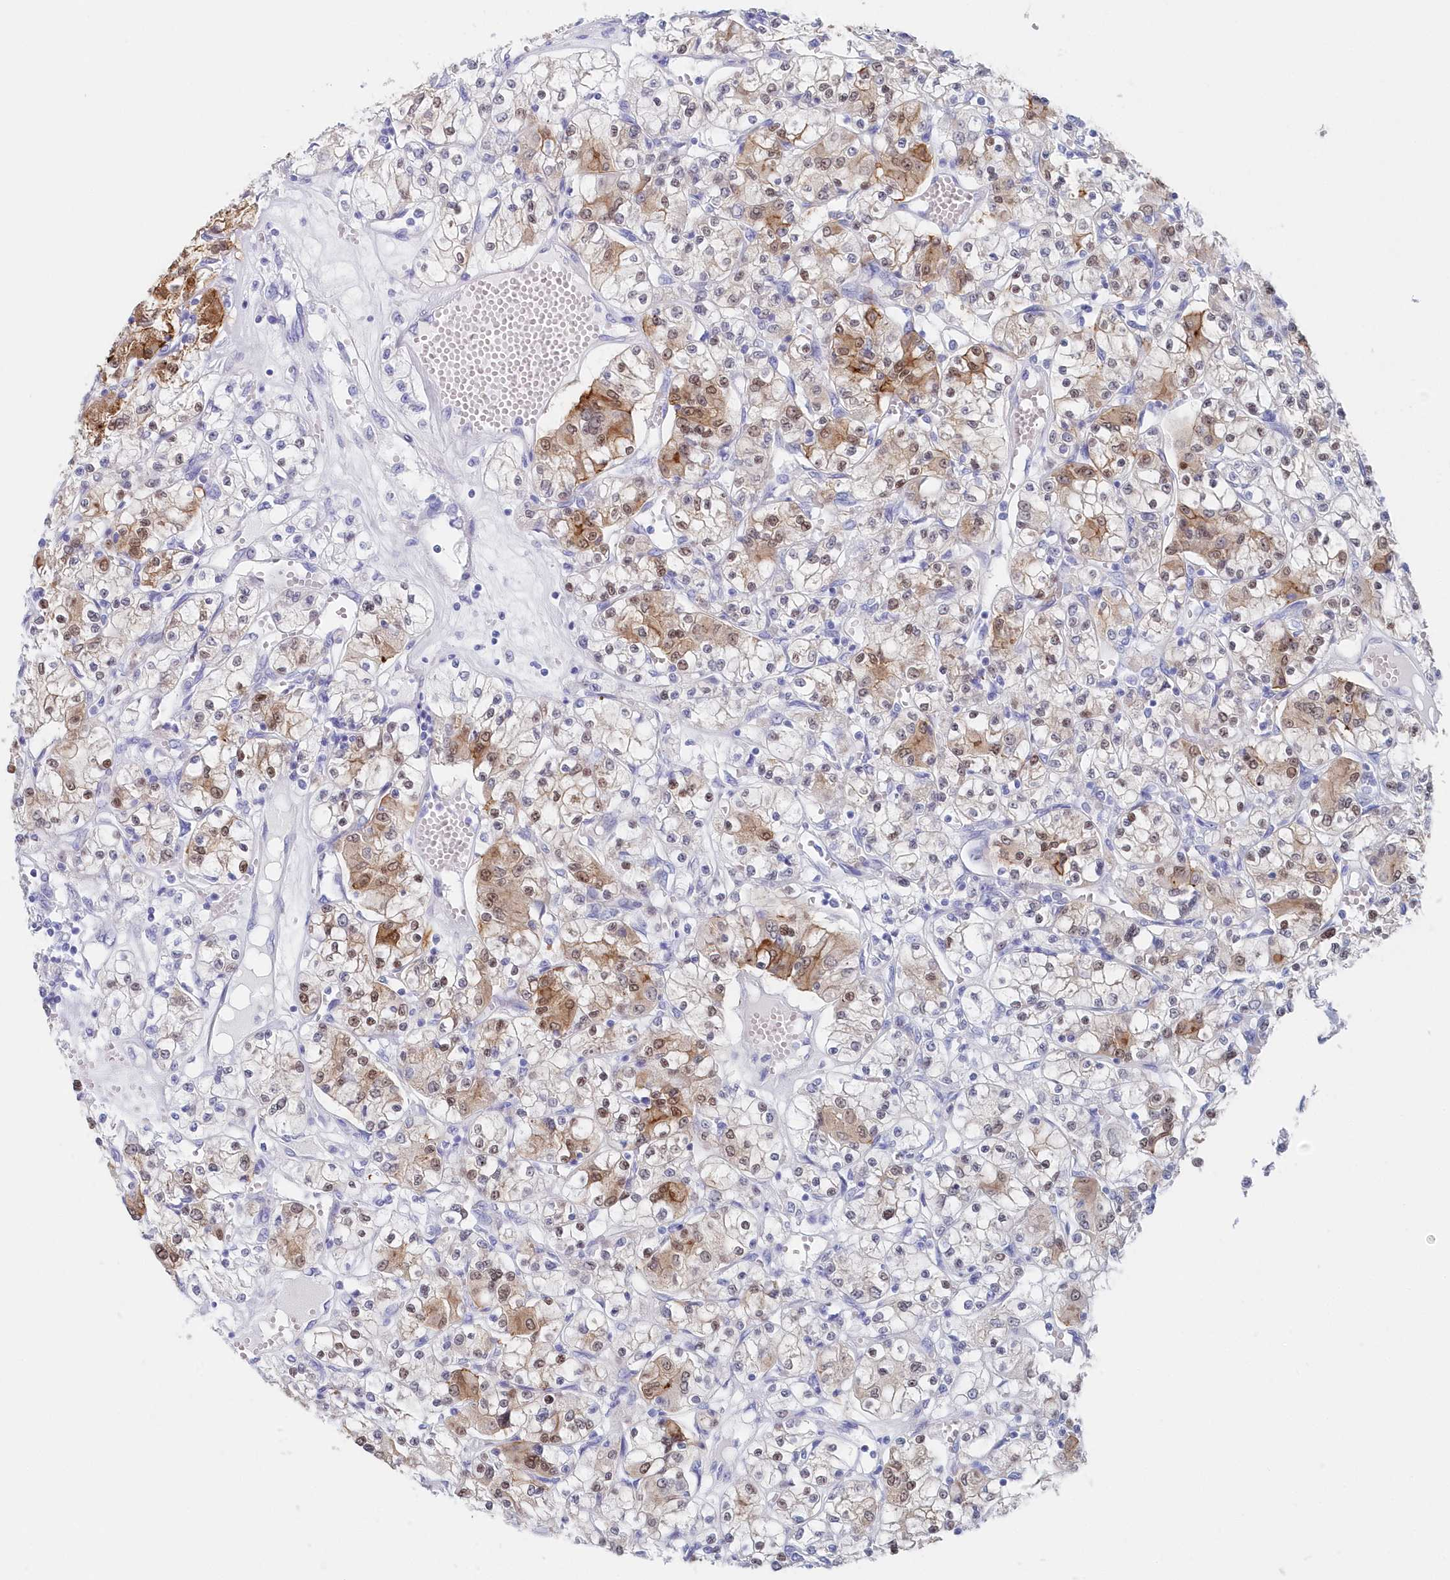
{"staining": {"intensity": "moderate", "quantity": "25%-75%", "location": "cytoplasmic/membranous,nuclear"}, "tissue": "renal cancer", "cell_type": "Tumor cells", "image_type": "cancer", "snomed": [{"axis": "morphology", "description": "Adenocarcinoma, NOS"}, {"axis": "topography", "description": "Kidney"}], "caption": "IHC (DAB) staining of adenocarcinoma (renal) shows moderate cytoplasmic/membranous and nuclear protein expression in about 25%-75% of tumor cells. The protein is shown in brown color, while the nuclei are stained blue.", "gene": "CSNK1G2", "patient": {"sex": "female", "age": 59}}